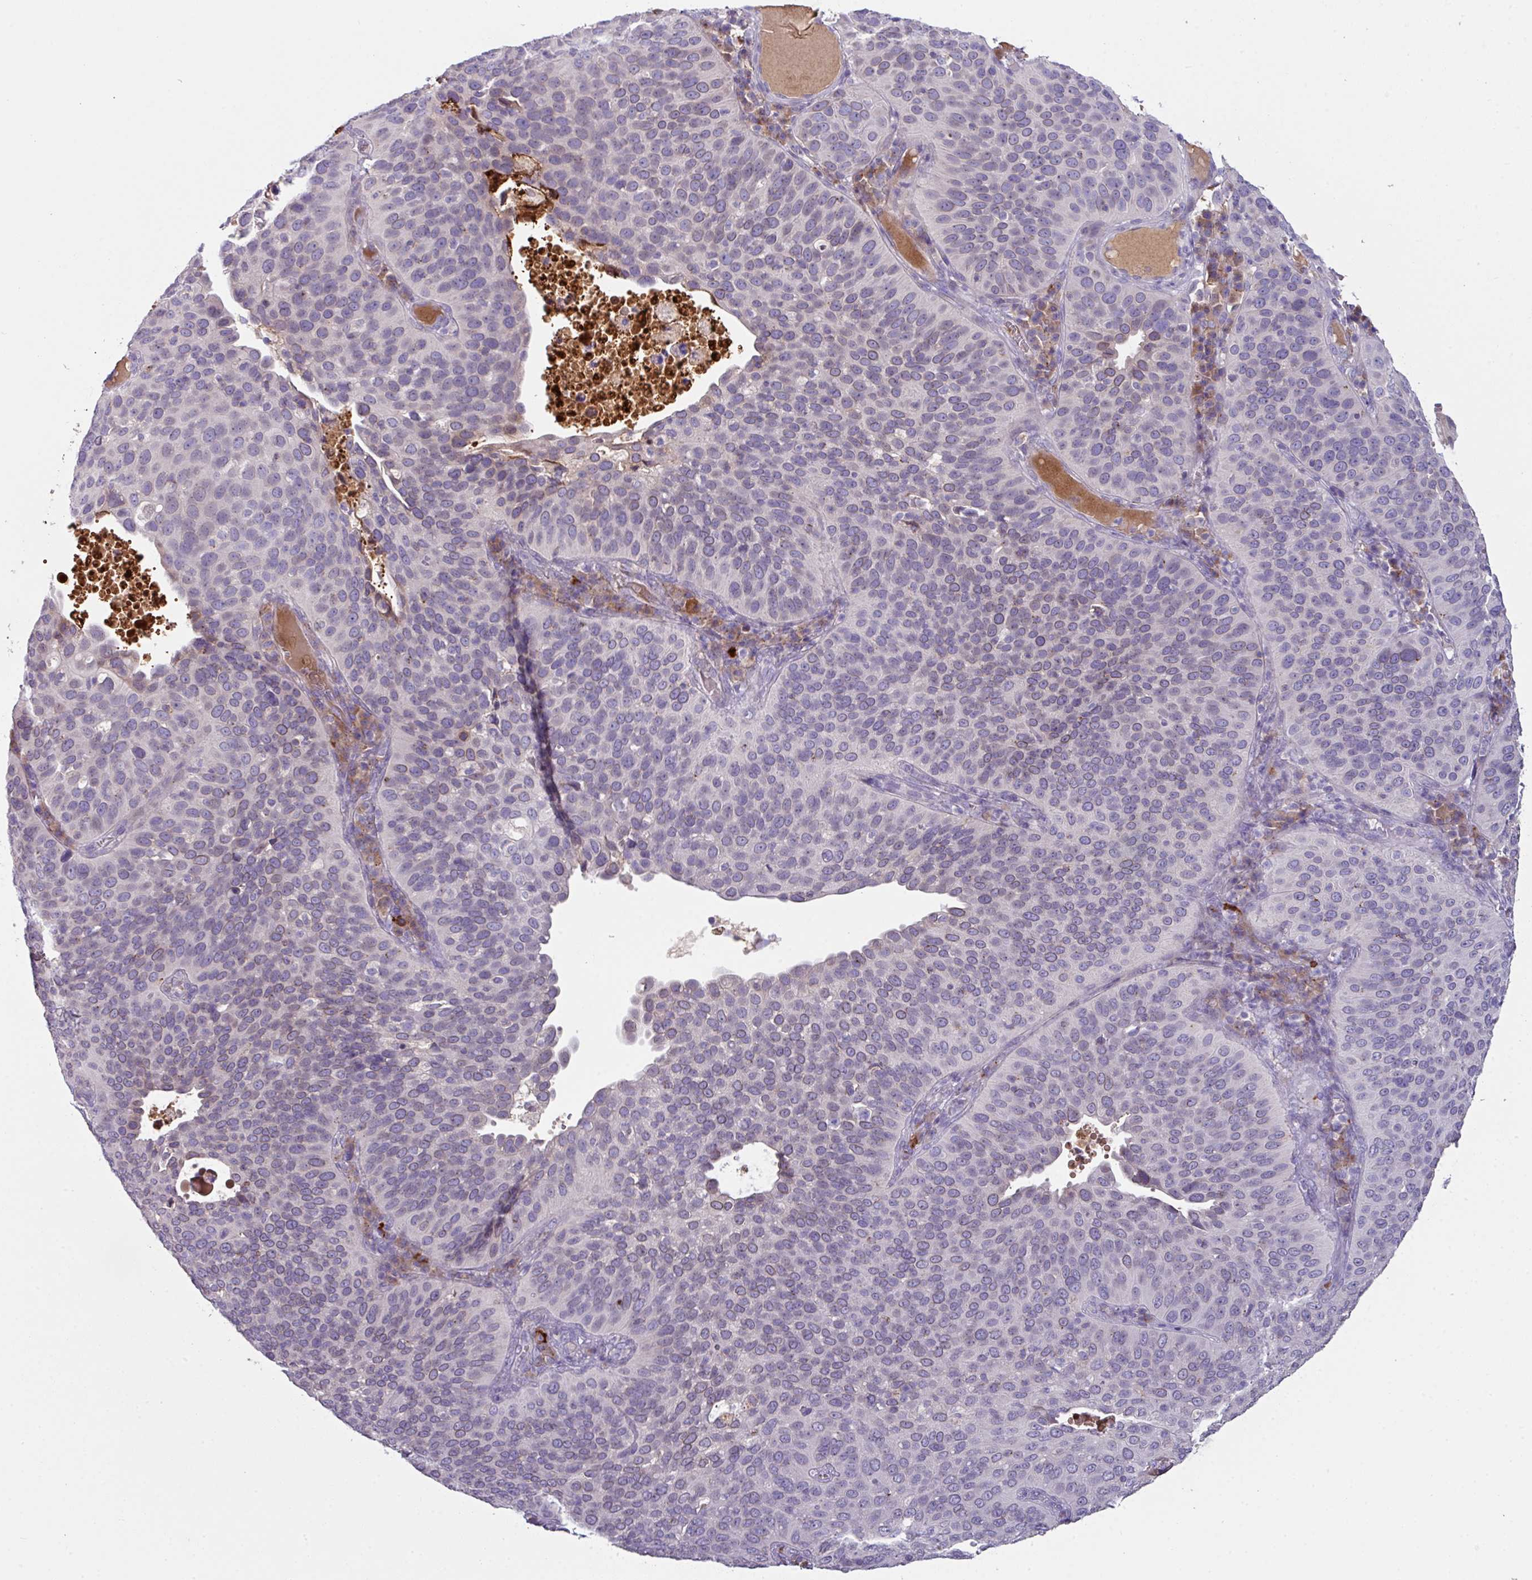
{"staining": {"intensity": "weak", "quantity": "25%-75%", "location": "cytoplasmic/membranous,nuclear"}, "tissue": "cervical cancer", "cell_type": "Tumor cells", "image_type": "cancer", "snomed": [{"axis": "morphology", "description": "Squamous cell carcinoma, NOS"}, {"axis": "topography", "description": "Cervix"}], "caption": "A photomicrograph showing weak cytoplasmic/membranous and nuclear expression in about 25%-75% of tumor cells in cervical squamous cell carcinoma, as visualized by brown immunohistochemical staining.", "gene": "SLAMF6", "patient": {"sex": "female", "age": 36}}